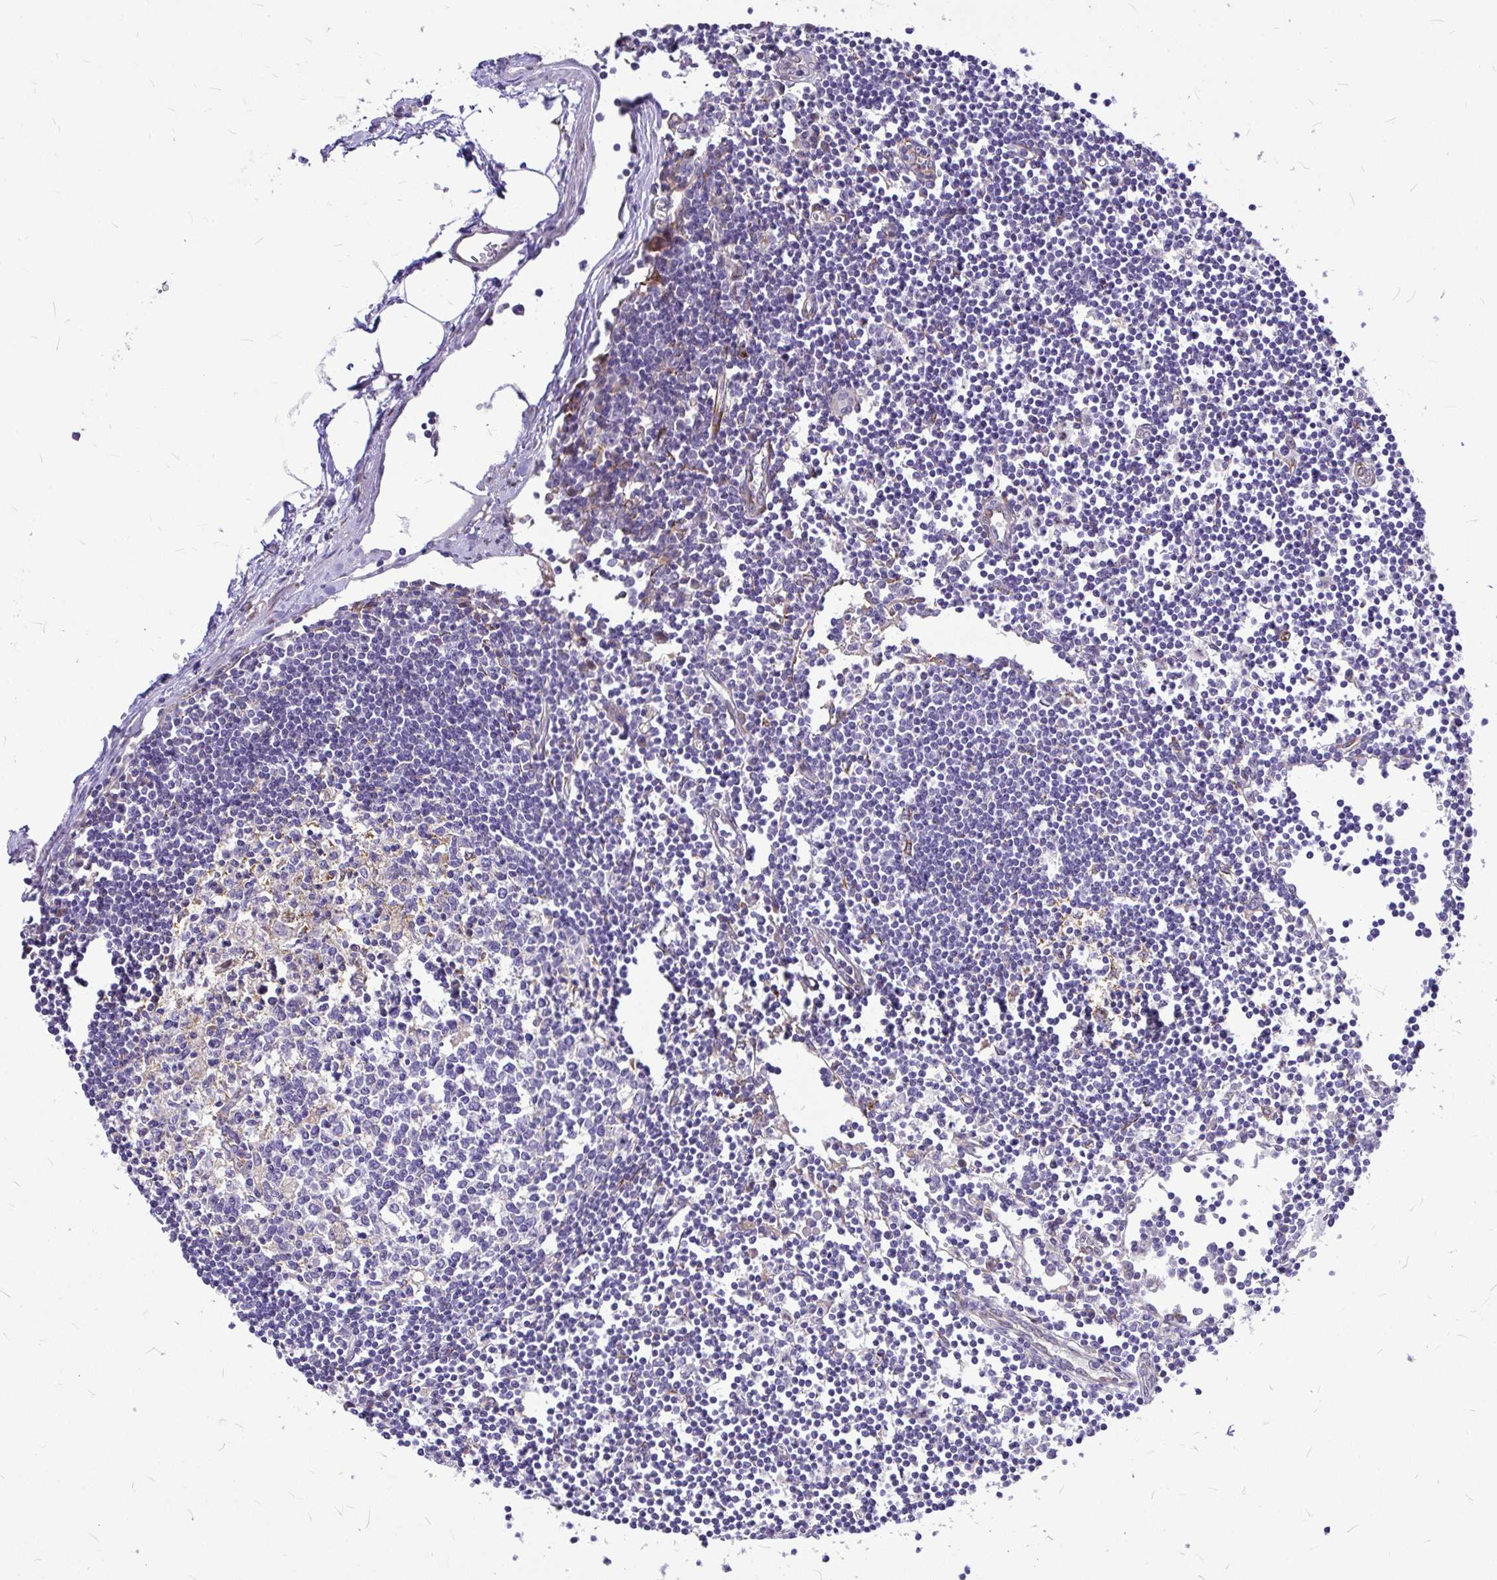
{"staining": {"intensity": "moderate", "quantity": "<25%", "location": "cytoplasmic/membranous"}, "tissue": "lymph node", "cell_type": "Germinal center cells", "image_type": "normal", "snomed": [{"axis": "morphology", "description": "Normal tissue, NOS"}, {"axis": "topography", "description": "Lymph node"}], "caption": "Lymph node was stained to show a protein in brown. There is low levels of moderate cytoplasmic/membranous staining in about <25% of germinal center cells. The staining was performed using DAB (3,3'-diaminobenzidine) to visualize the protein expression in brown, while the nuclei were stained in blue with hematoxylin (Magnification: 20x).", "gene": "GABBR2", "patient": {"sex": "female", "age": 65}}